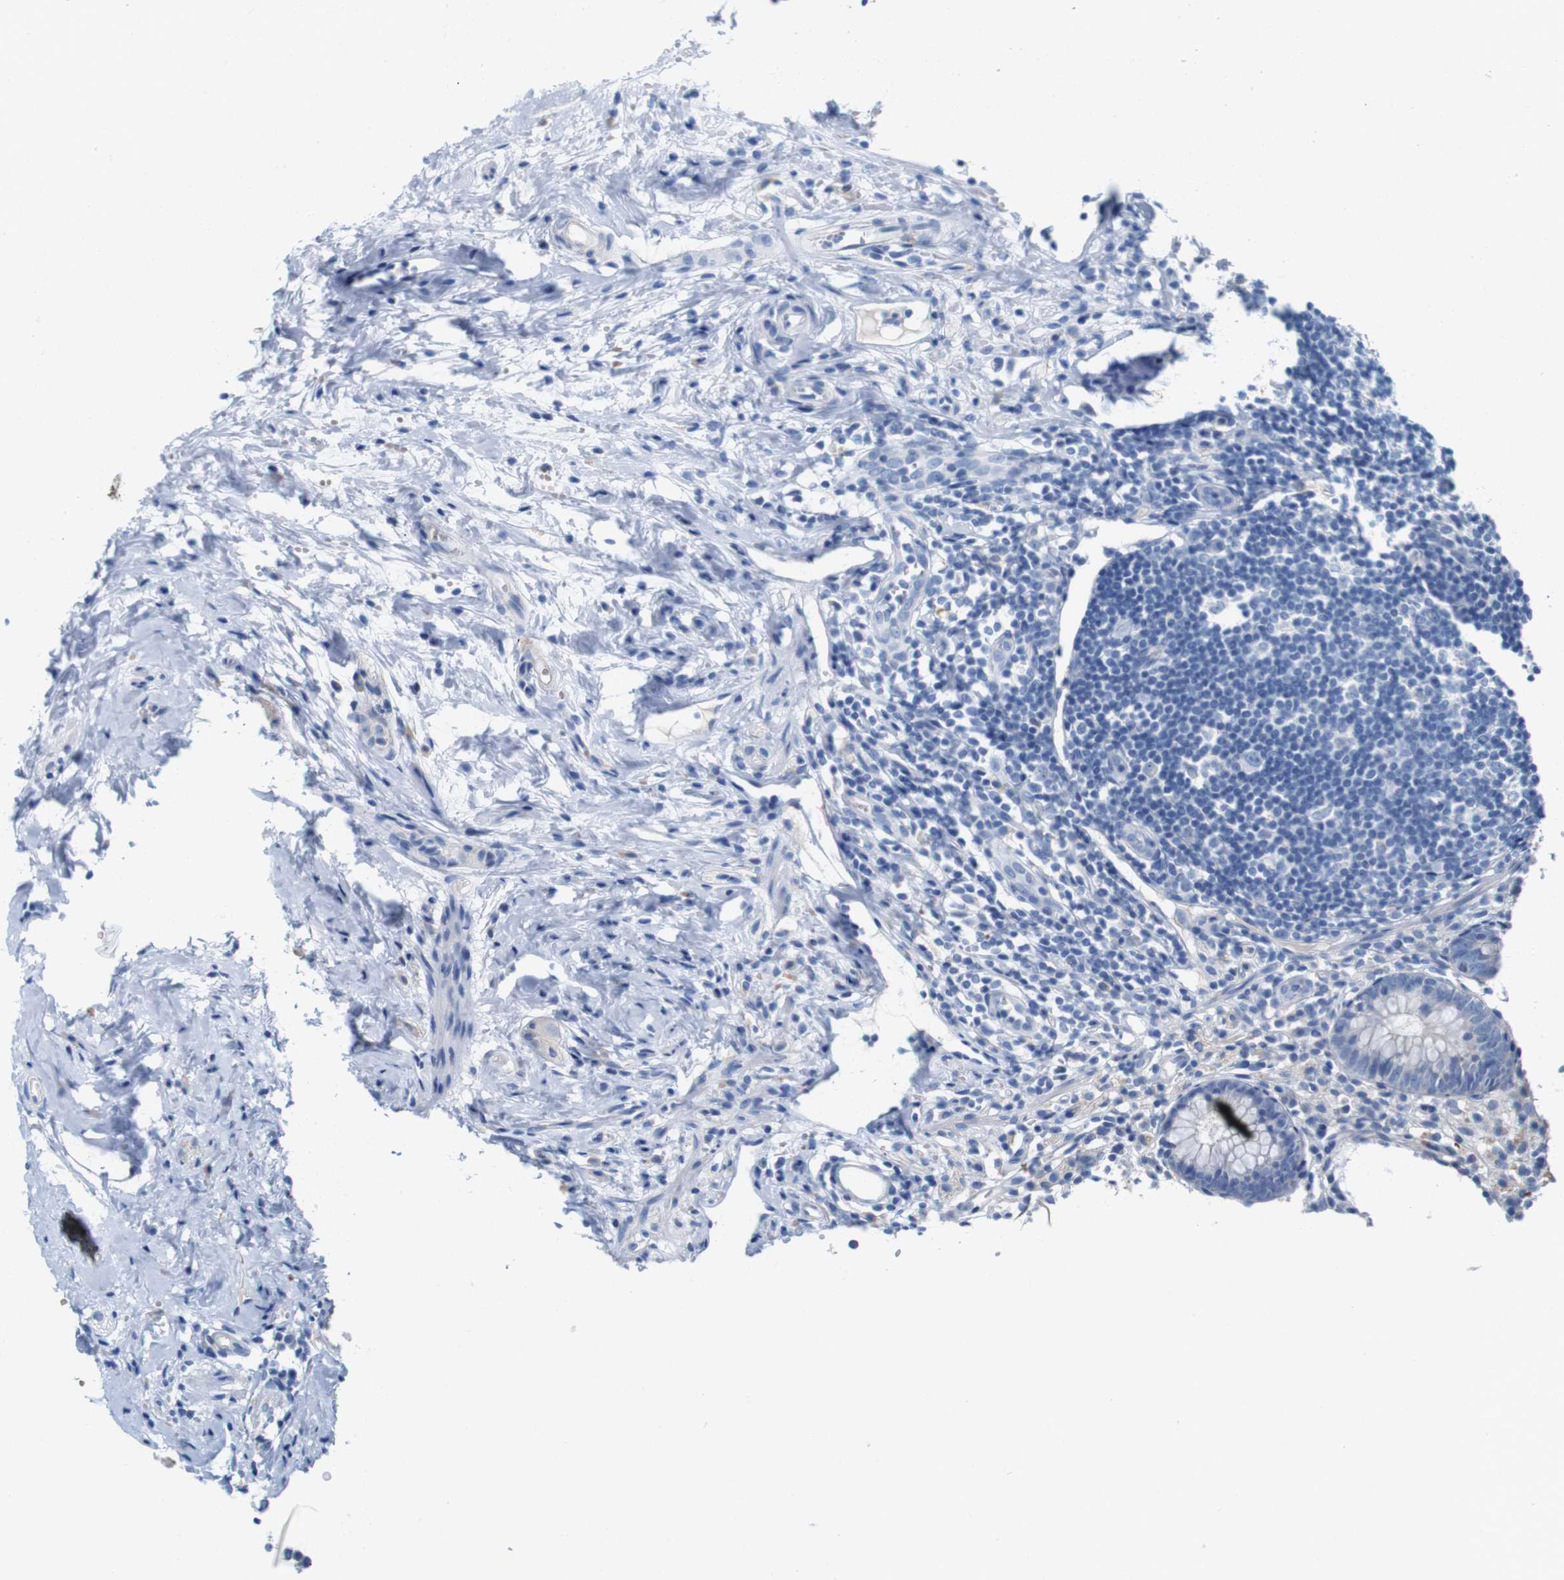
{"staining": {"intensity": "negative", "quantity": "none", "location": "none"}, "tissue": "appendix", "cell_type": "Glandular cells", "image_type": "normal", "snomed": [{"axis": "morphology", "description": "Normal tissue, NOS"}, {"axis": "topography", "description": "Appendix"}], "caption": "DAB (3,3'-diaminobenzidine) immunohistochemical staining of unremarkable human appendix displays no significant positivity in glandular cells.", "gene": "IGSF8", "patient": {"sex": "female", "age": 20}}